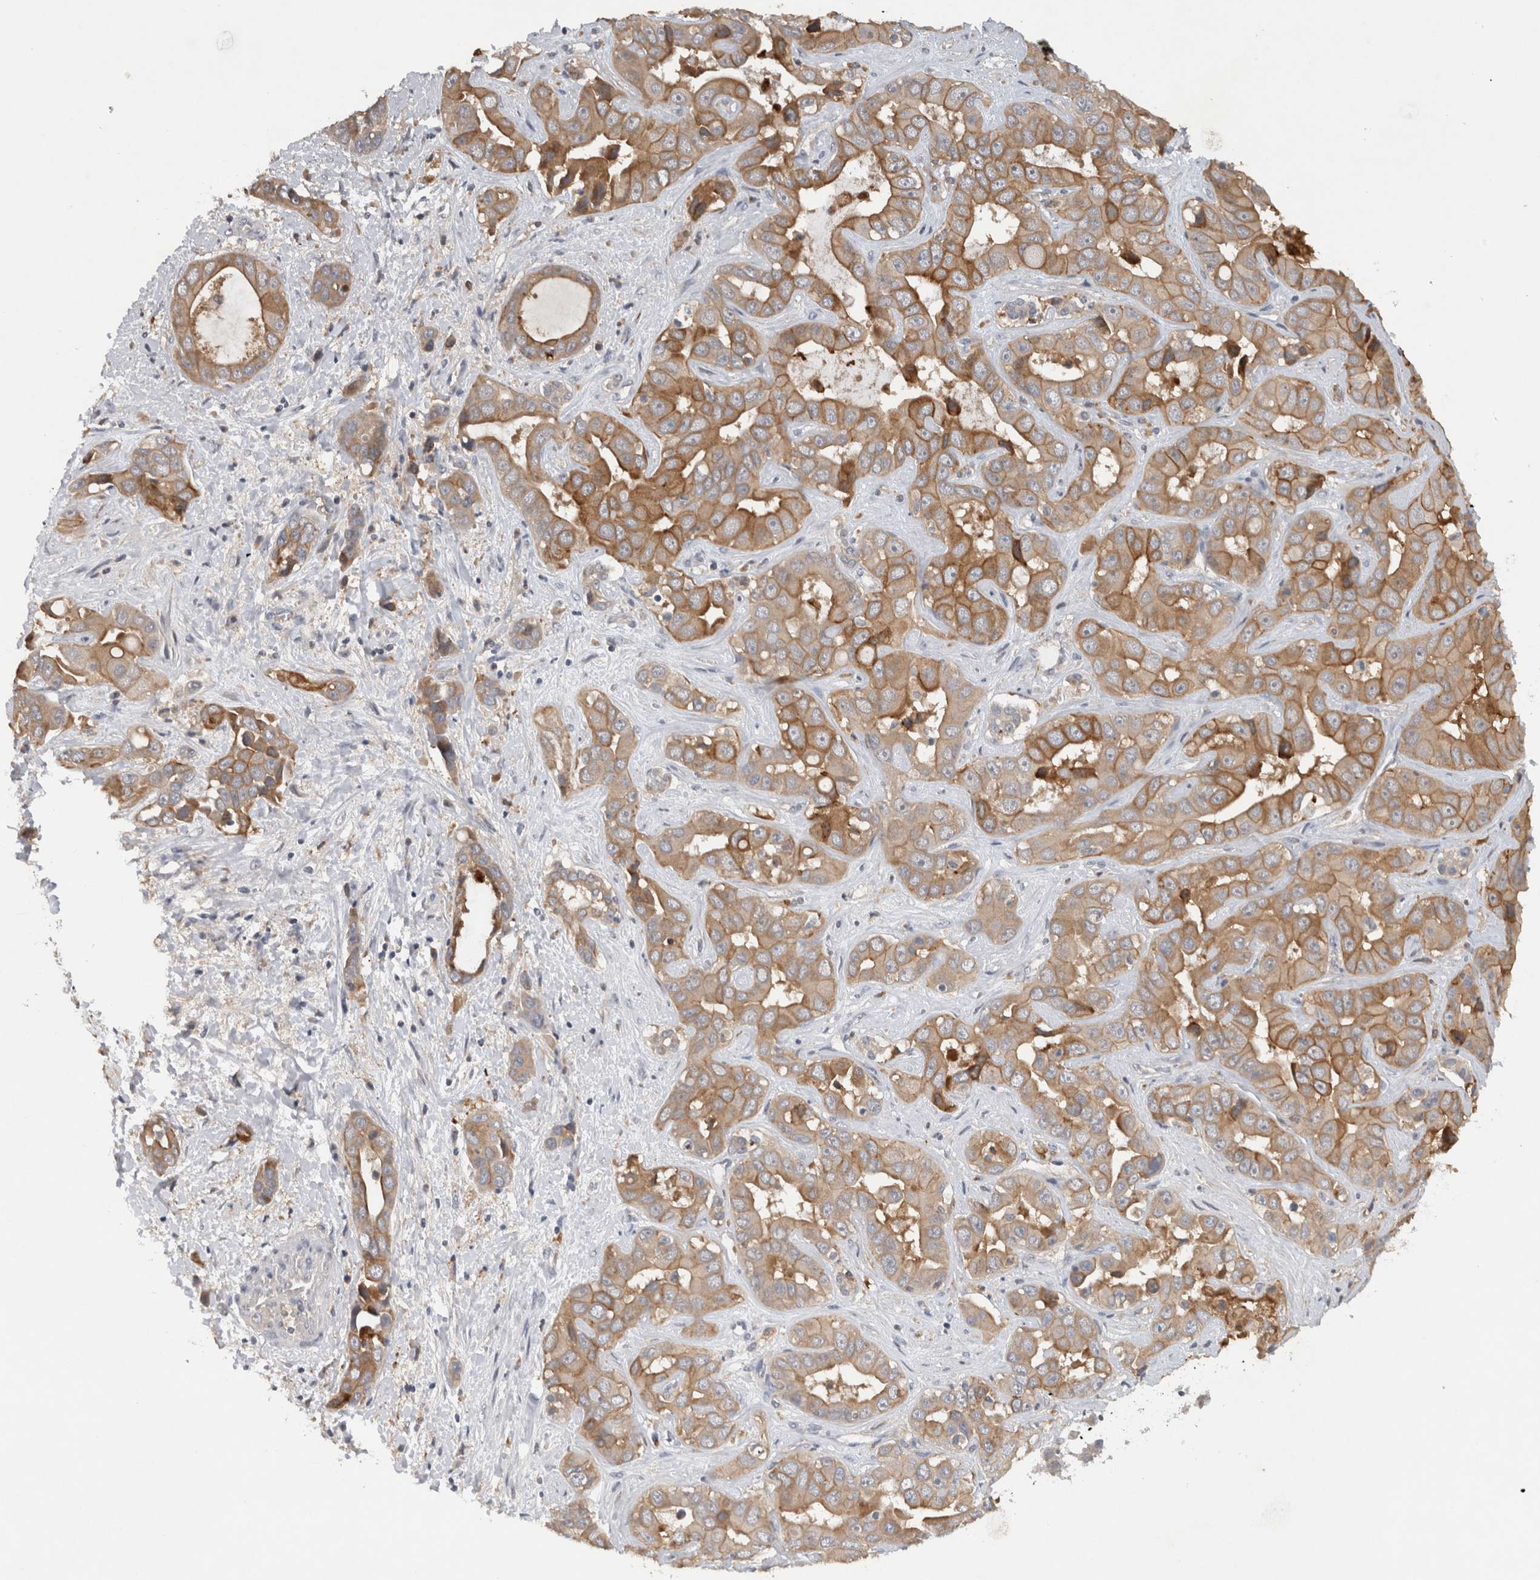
{"staining": {"intensity": "moderate", "quantity": ">75%", "location": "cytoplasmic/membranous"}, "tissue": "liver cancer", "cell_type": "Tumor cells", "image_type": "cancer", "snomed": [{"axis": "morphology", "description": "Cholangiocarcinoma"}, {"axis": "topography", "description": "Liver"}], "caption": "Moderate cytoplasmic/membranous staining is present in about >75% of tumor cells in liver cholangiocarcinoma.", "gene": "HEXD", "patient": {"sex": "female", "age": 52}}